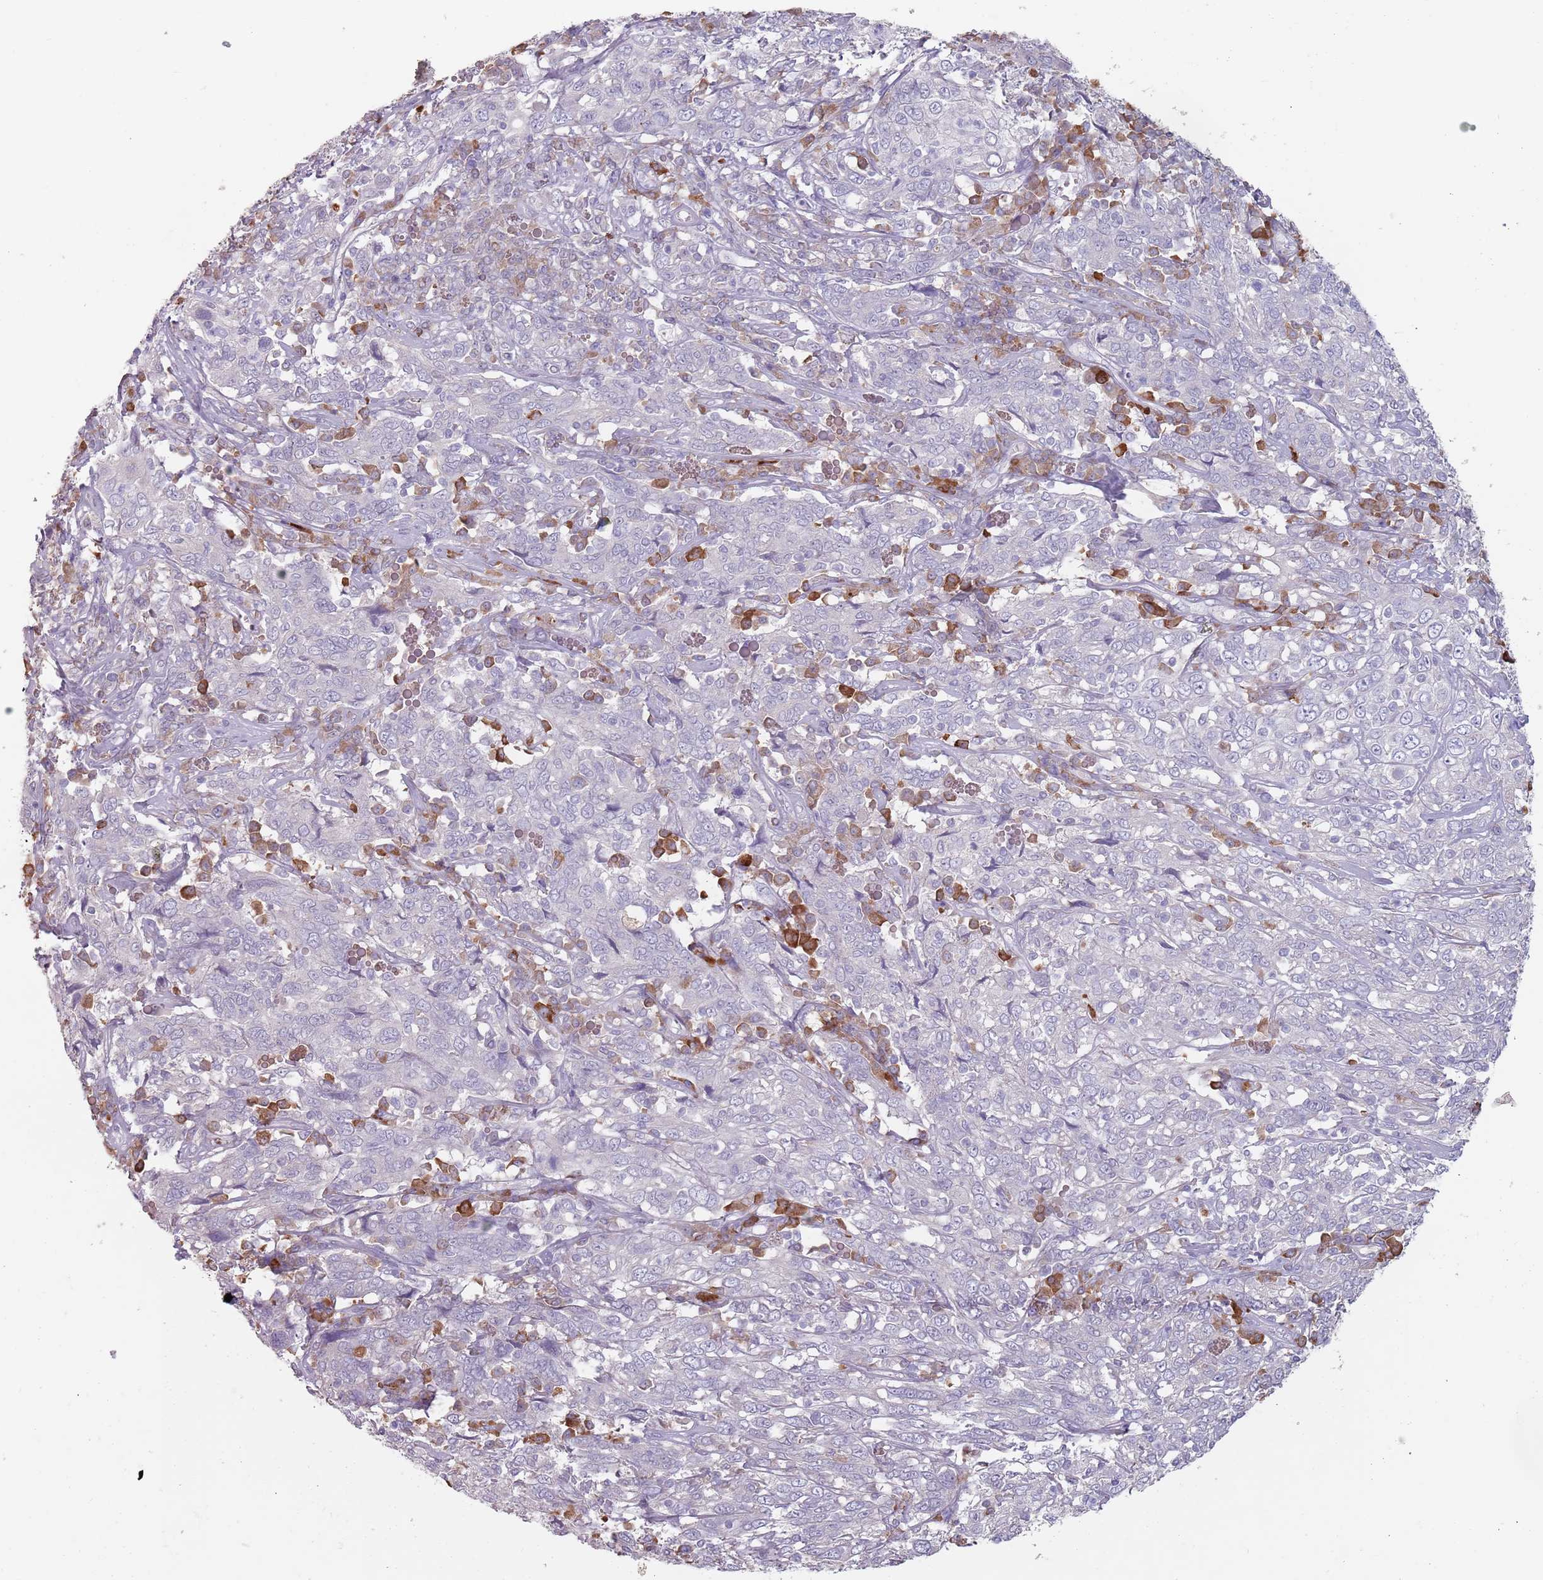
{"staining": {"intensity": "negative", "quantity": "none", "location": "none"}, "tissue": "cervical cancer", "cell_type": "Tumor cells", "image_type": "cancer", "snomed": [{"axis": "morphology", "description": "Squamous cell carcinoma, NOS"}, {"axis": "topography", "description": "Cervix"}], "caption": "Tumor cells are negative for brown protein staining in cervical squamous cell carcinoma.", "gene": "DXO", "patient": {"sex": "female", "age": 46}}